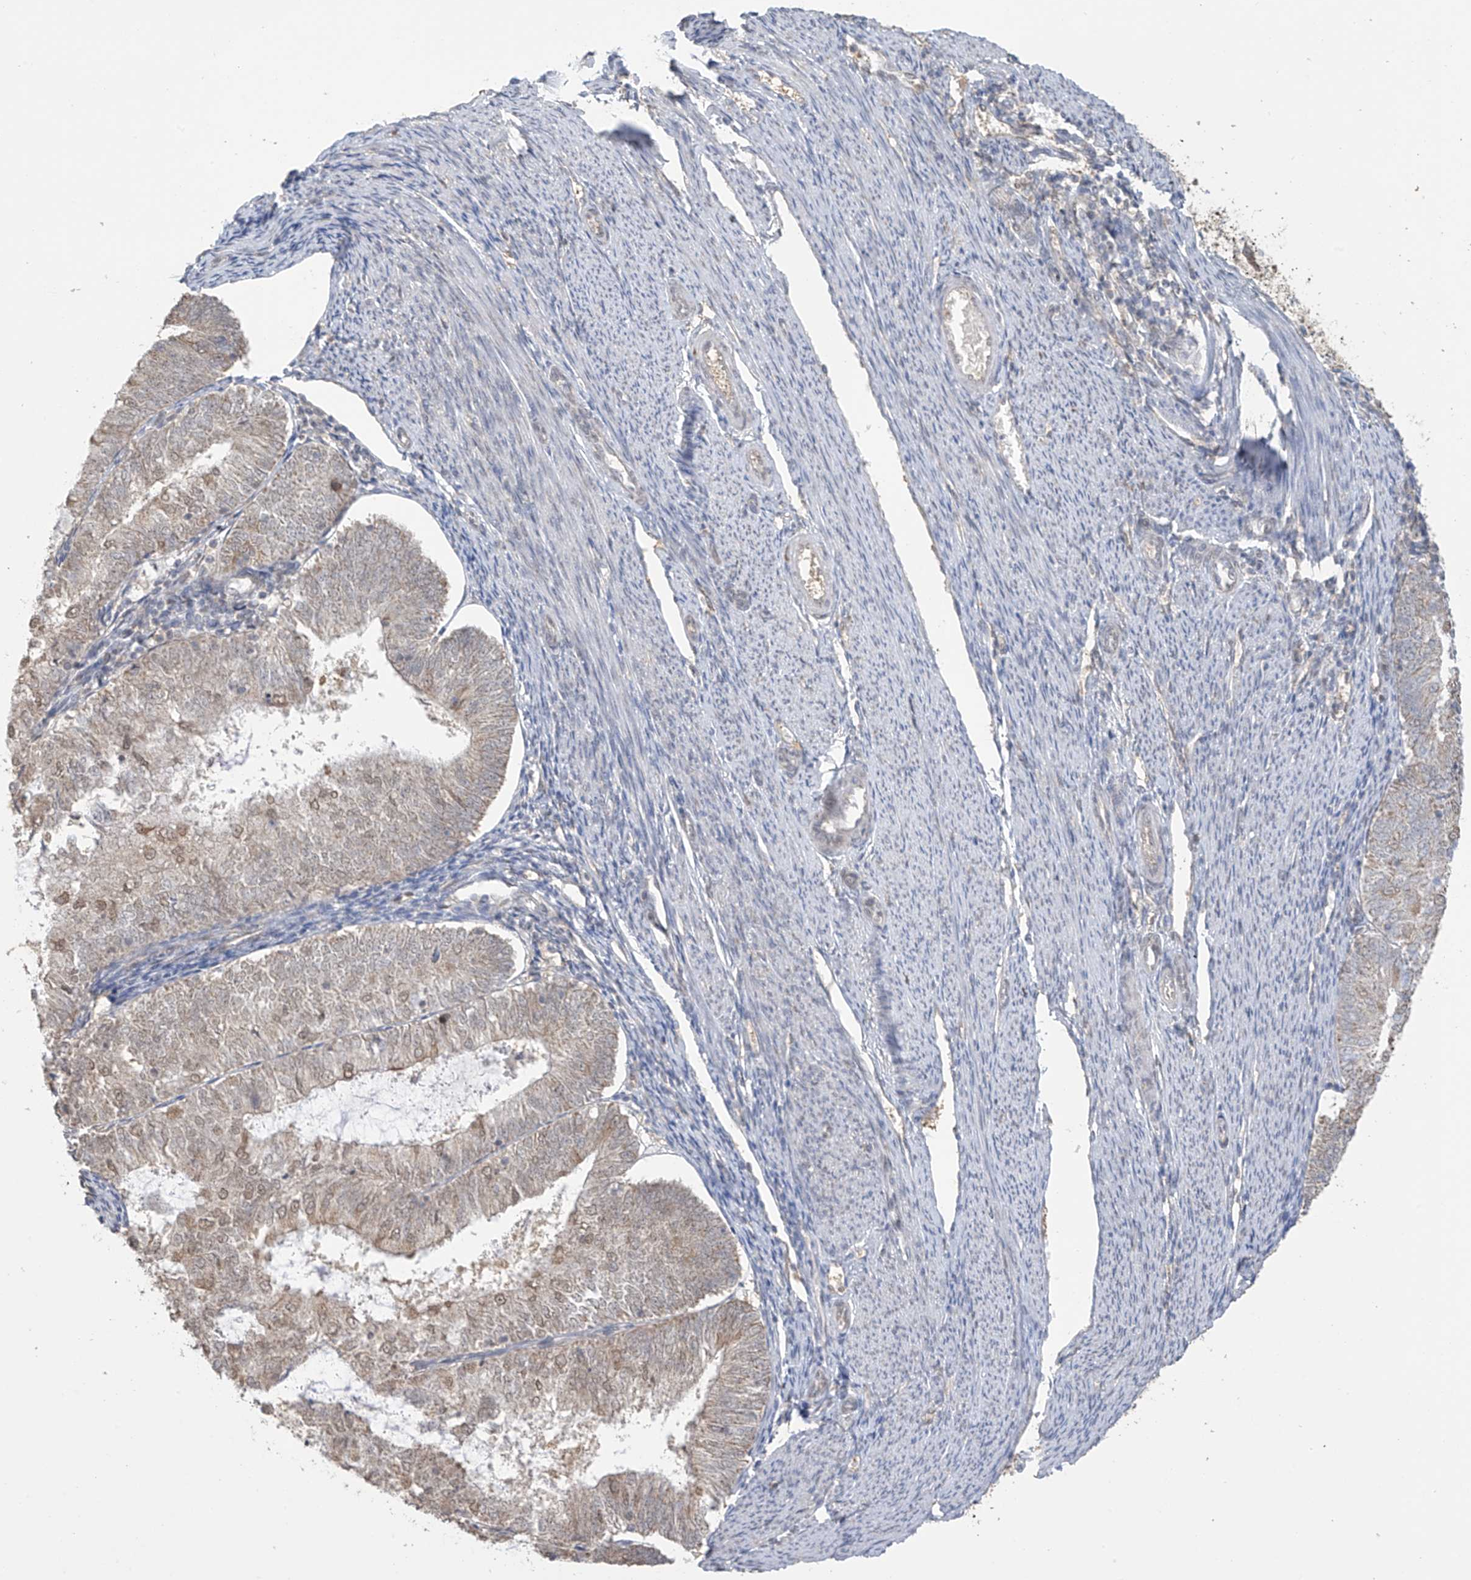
{"staining": {"intensity": "moderate", "quantity": "25%-75%", "location": "cytoplasmic/membranous,nuclear"}, "tissue": "endometrial cancer", "cell_type": "Tumor cells", "image_type": "cancer", "snomed": [{"axis": "morphology", "description": "Adenocarcinoma, NOS"}, {"axis": "topography", "description": "Endometrium"}], "caption": "The immunohistochemical stain shows moderate cytoplasmic/membranous and nuclear expression in tumor cells of endometrial cancer tissue.", "gene": "KIAA1522", "patient": {"sex": "female", "age": 57}}